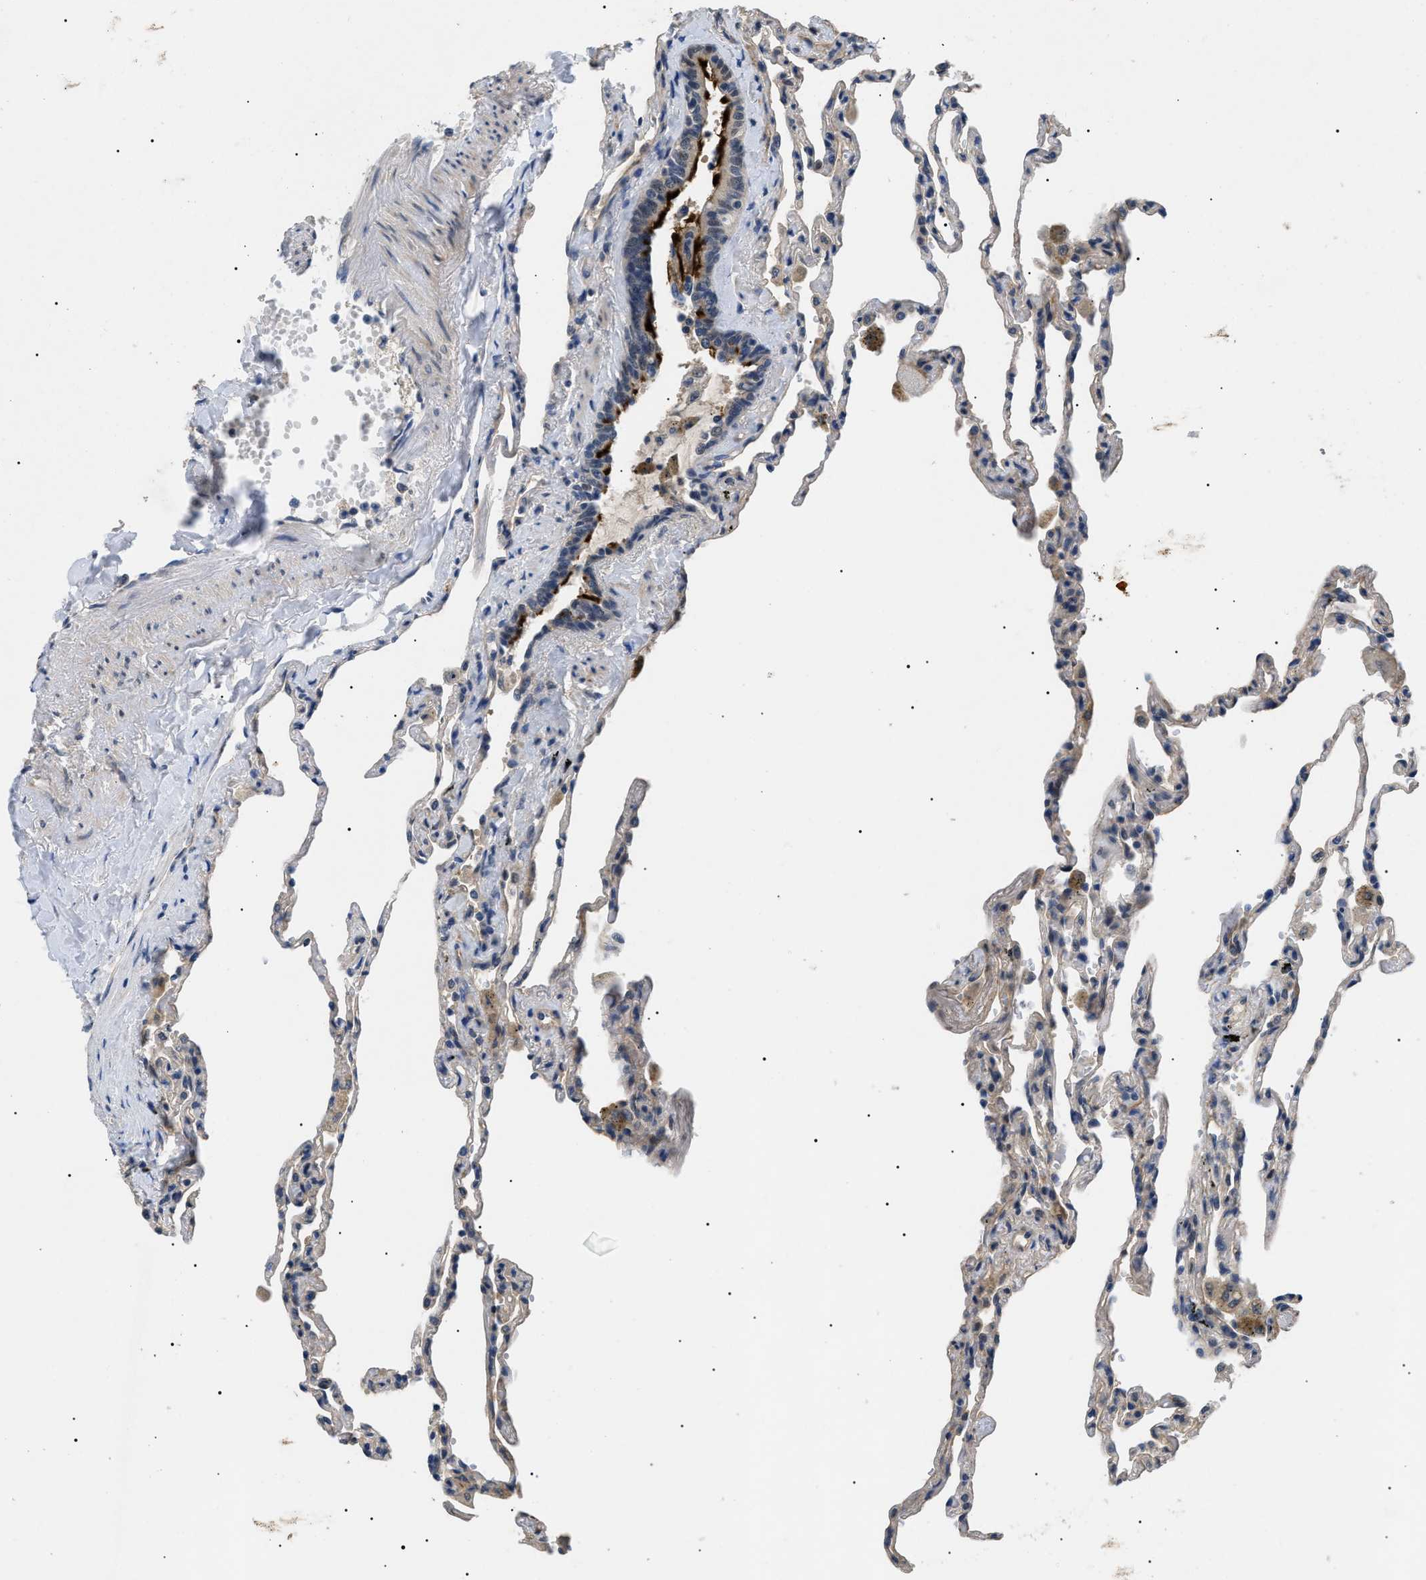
{"staining": {"intensity": "weak", "quantity": "25%-75%", "location": "cytoplasmic/membranous"}, "tissue": "lung", "cell_type": "Alveolar cells", "image_type": "normal", "snomed": [{"axis": "morphology", "description": "Normal tissue, NOS"}, {"axis": "topography", "description": "Lung"}], "caption": "A brown stain shows weak cytoplasmic/membranous expression of a protein in alveolar cells of unremarkable human lung.", "gene": "CRCP", "patient": {"sex": "male", "age": 59}}